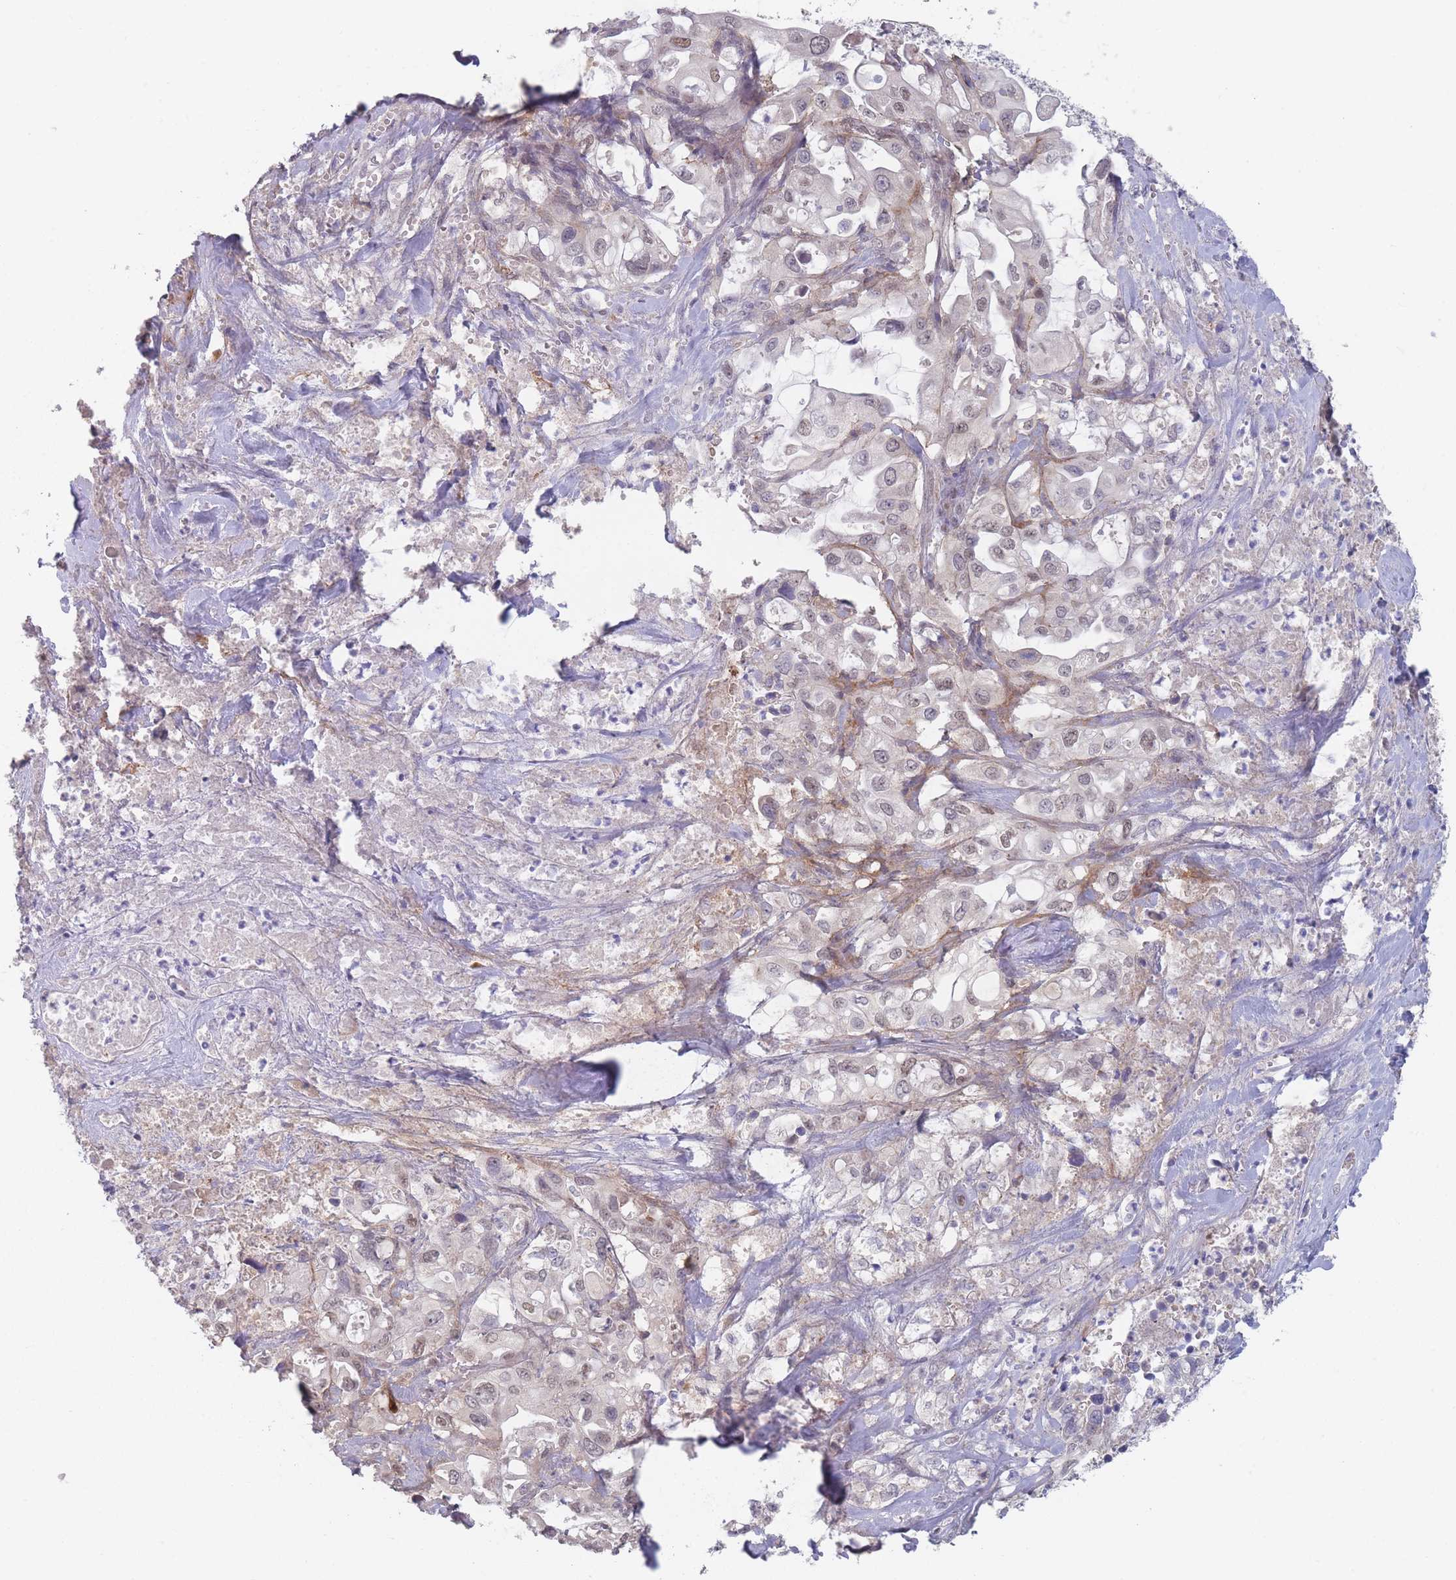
{"staining": {"intensity": "moderate", "quantity": "<25%", "location": "nuclear"}, "tissue": "pancreatic cancer", "cell_type": "Tumor cells", "image_type": "cancer", "snomed": [{"axis": "morphology", "description": "Adenocarcinoma, NOS"}, {"axis": "topography", "description": "Pancreas"}], "caption": "There is low levels of moderate nuclear positivity in tumor cells of pancreatic adenocarcinoma, as demonstrated by immunohistochemical staining (brown color).", "gene": "ANKRD10", "patient": {"sex": "female", "age": 61}}